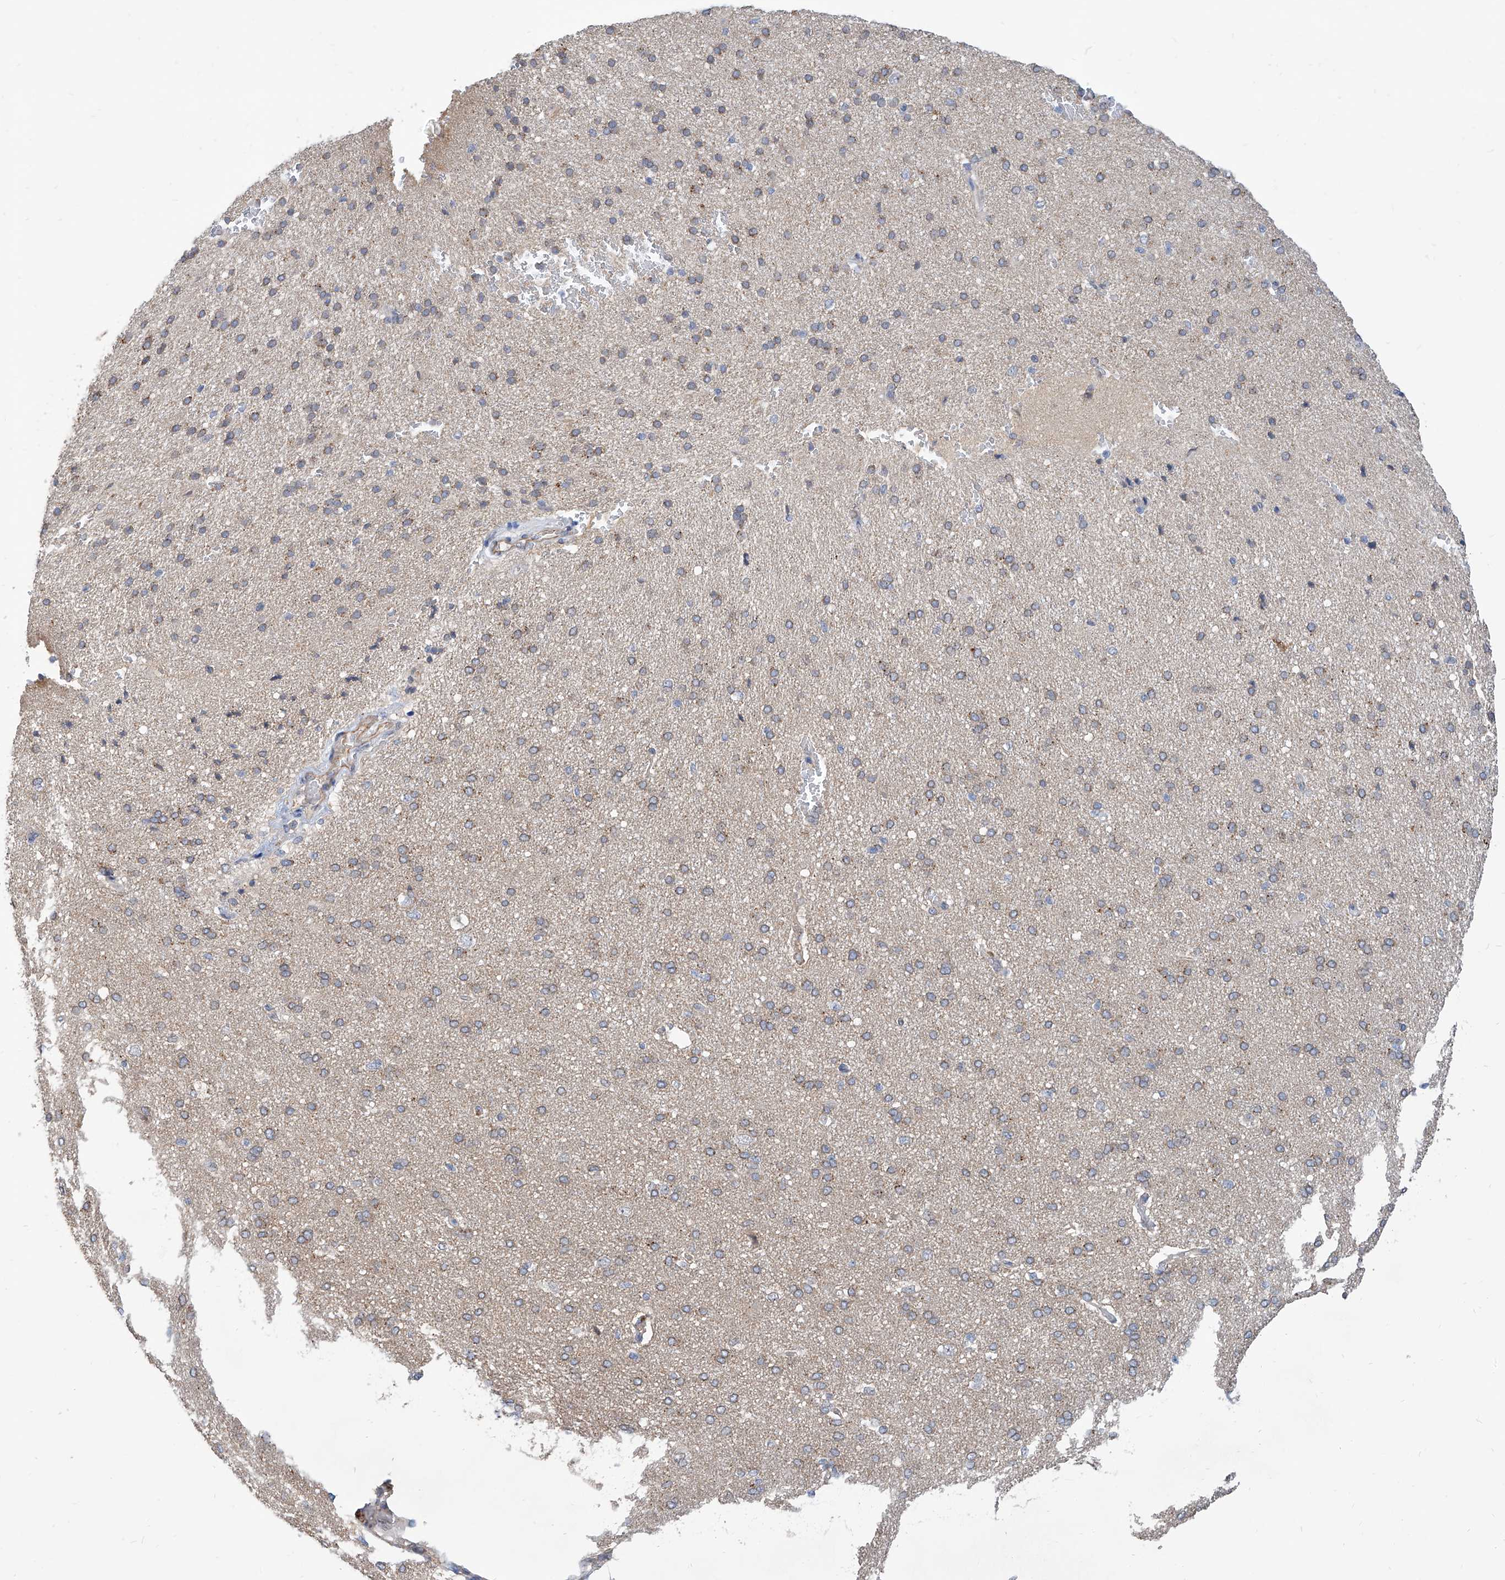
{"staining": {"intensity": "weak", "quantity": ">75%", "location": "cytoplasmic/membranous"}, "tissue": "cerebral cortex", "cell_type": "Endothelial cells", "image_type": "normal", "snomed": [{"axis": "morphology", "description": "Normal tissue, NOS"}, {"axis": "topography", "description": "Cerebral cortex"}], "caption": "Cerebral cortex stained with DAB (3,3'-diaminobenzidine) IHC shows low levels of weak cytoplasmic/membranous expression in about >75% of endothelial cells. Nuclei are stained in blue.", "gene": "MAGEE2", "patient": {"sex": "male", "age": 62}}